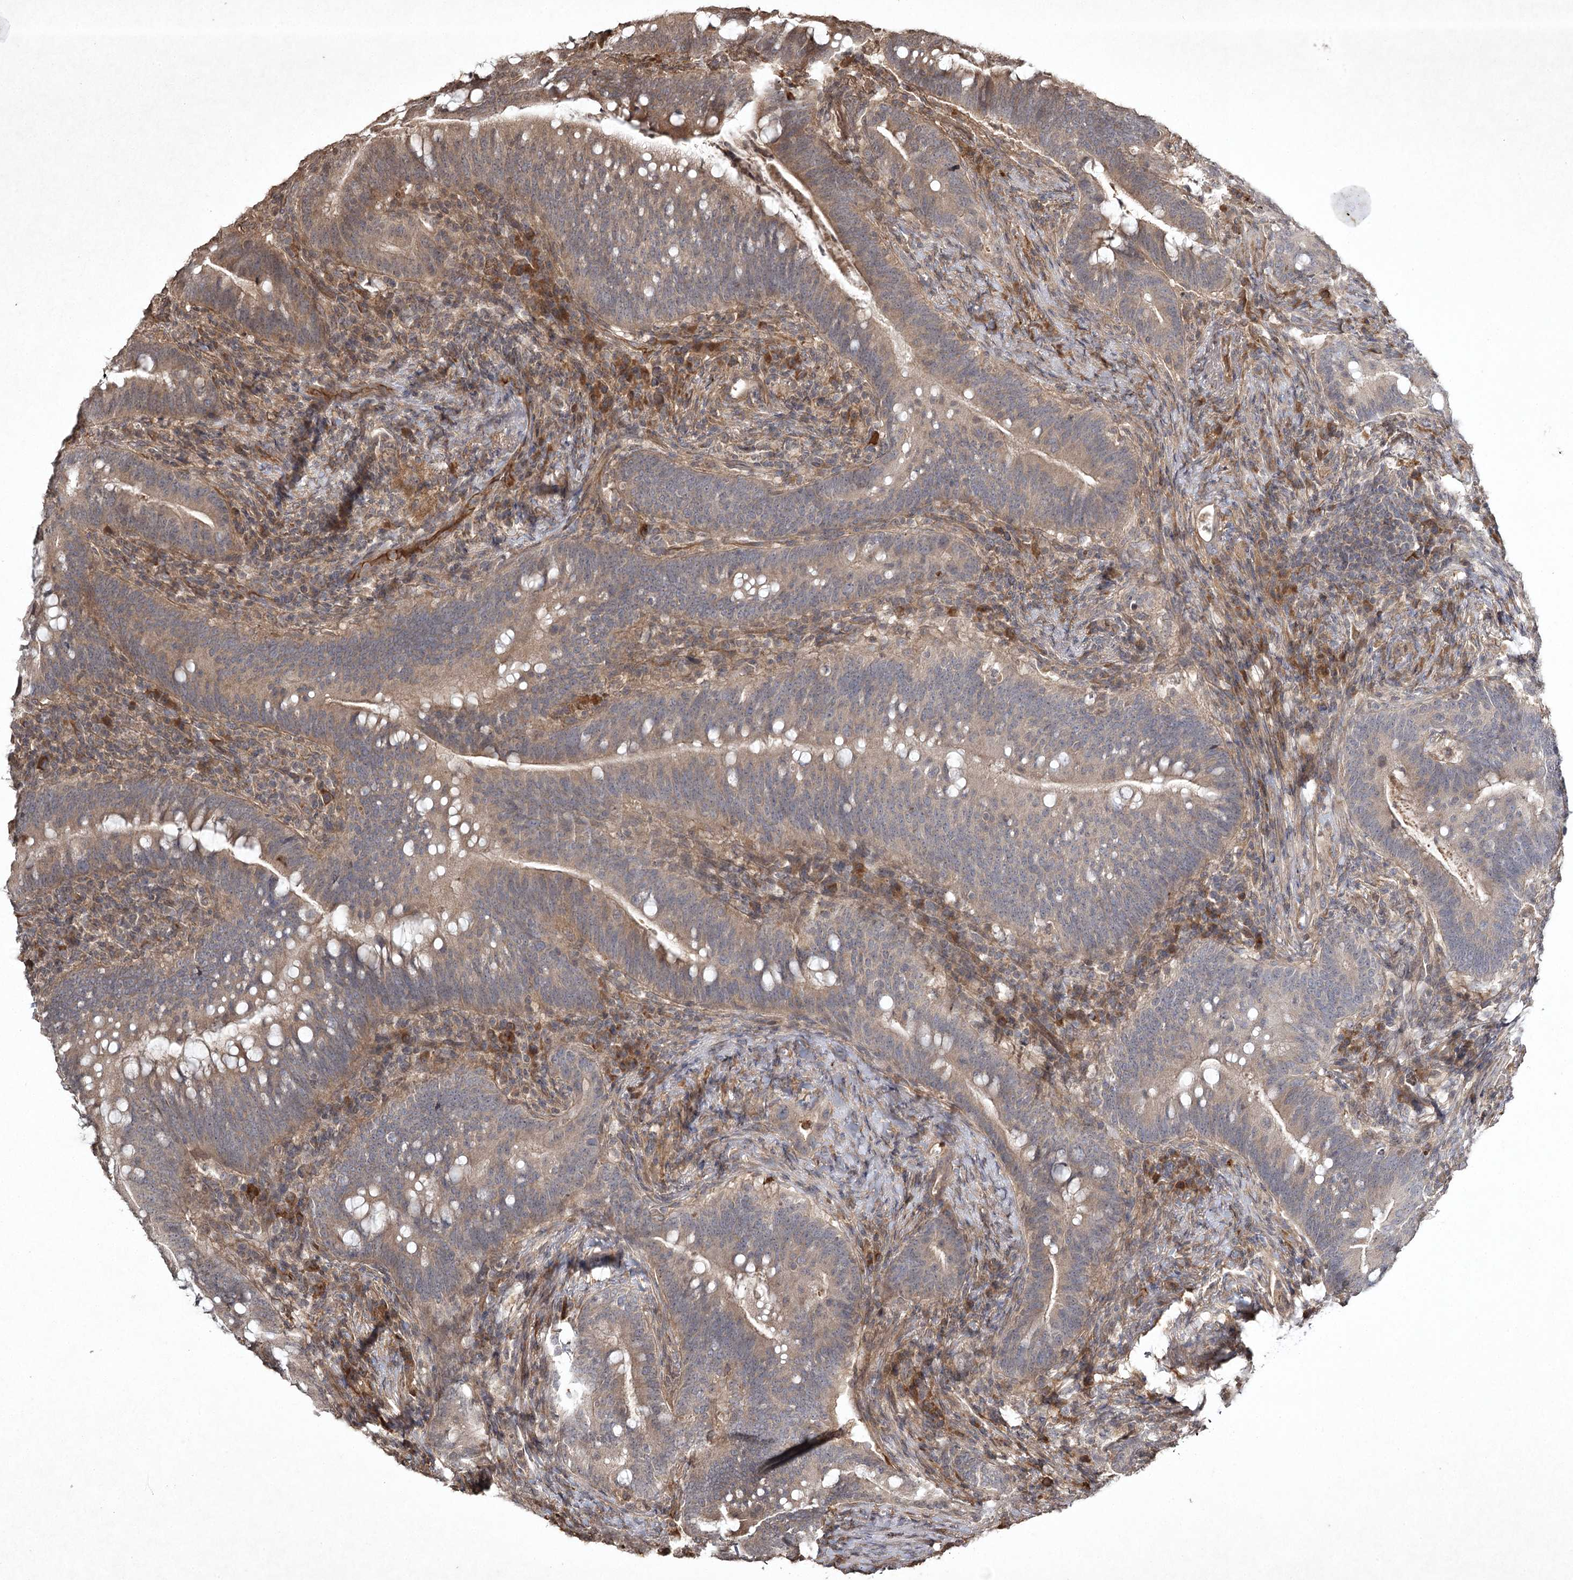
{"staining": {"intensity": "weak", "quantity": ">75%", "location": "cytoplasmic/membranous"}, "tissue": "colorectal cancer", "cell_type": "Tumor cells", "image_type": "cancer", "snomed": [{"axis": "morphology", "description": "Adenocarcinoma, NOS"}, {"axis": "topography", "description": "Colon"}], "caption": "Immunohistochemistry (IHC) (DAB (3,3'-diaminobenzidine)) staining of human colorectal adenocarcinoma demonstrates weak cytoplasmic/membranous protein positivity in approximately >75% of tumor cells.", "gene": "CYP2B6", "patient": {"sex": "female", "age": 66}}